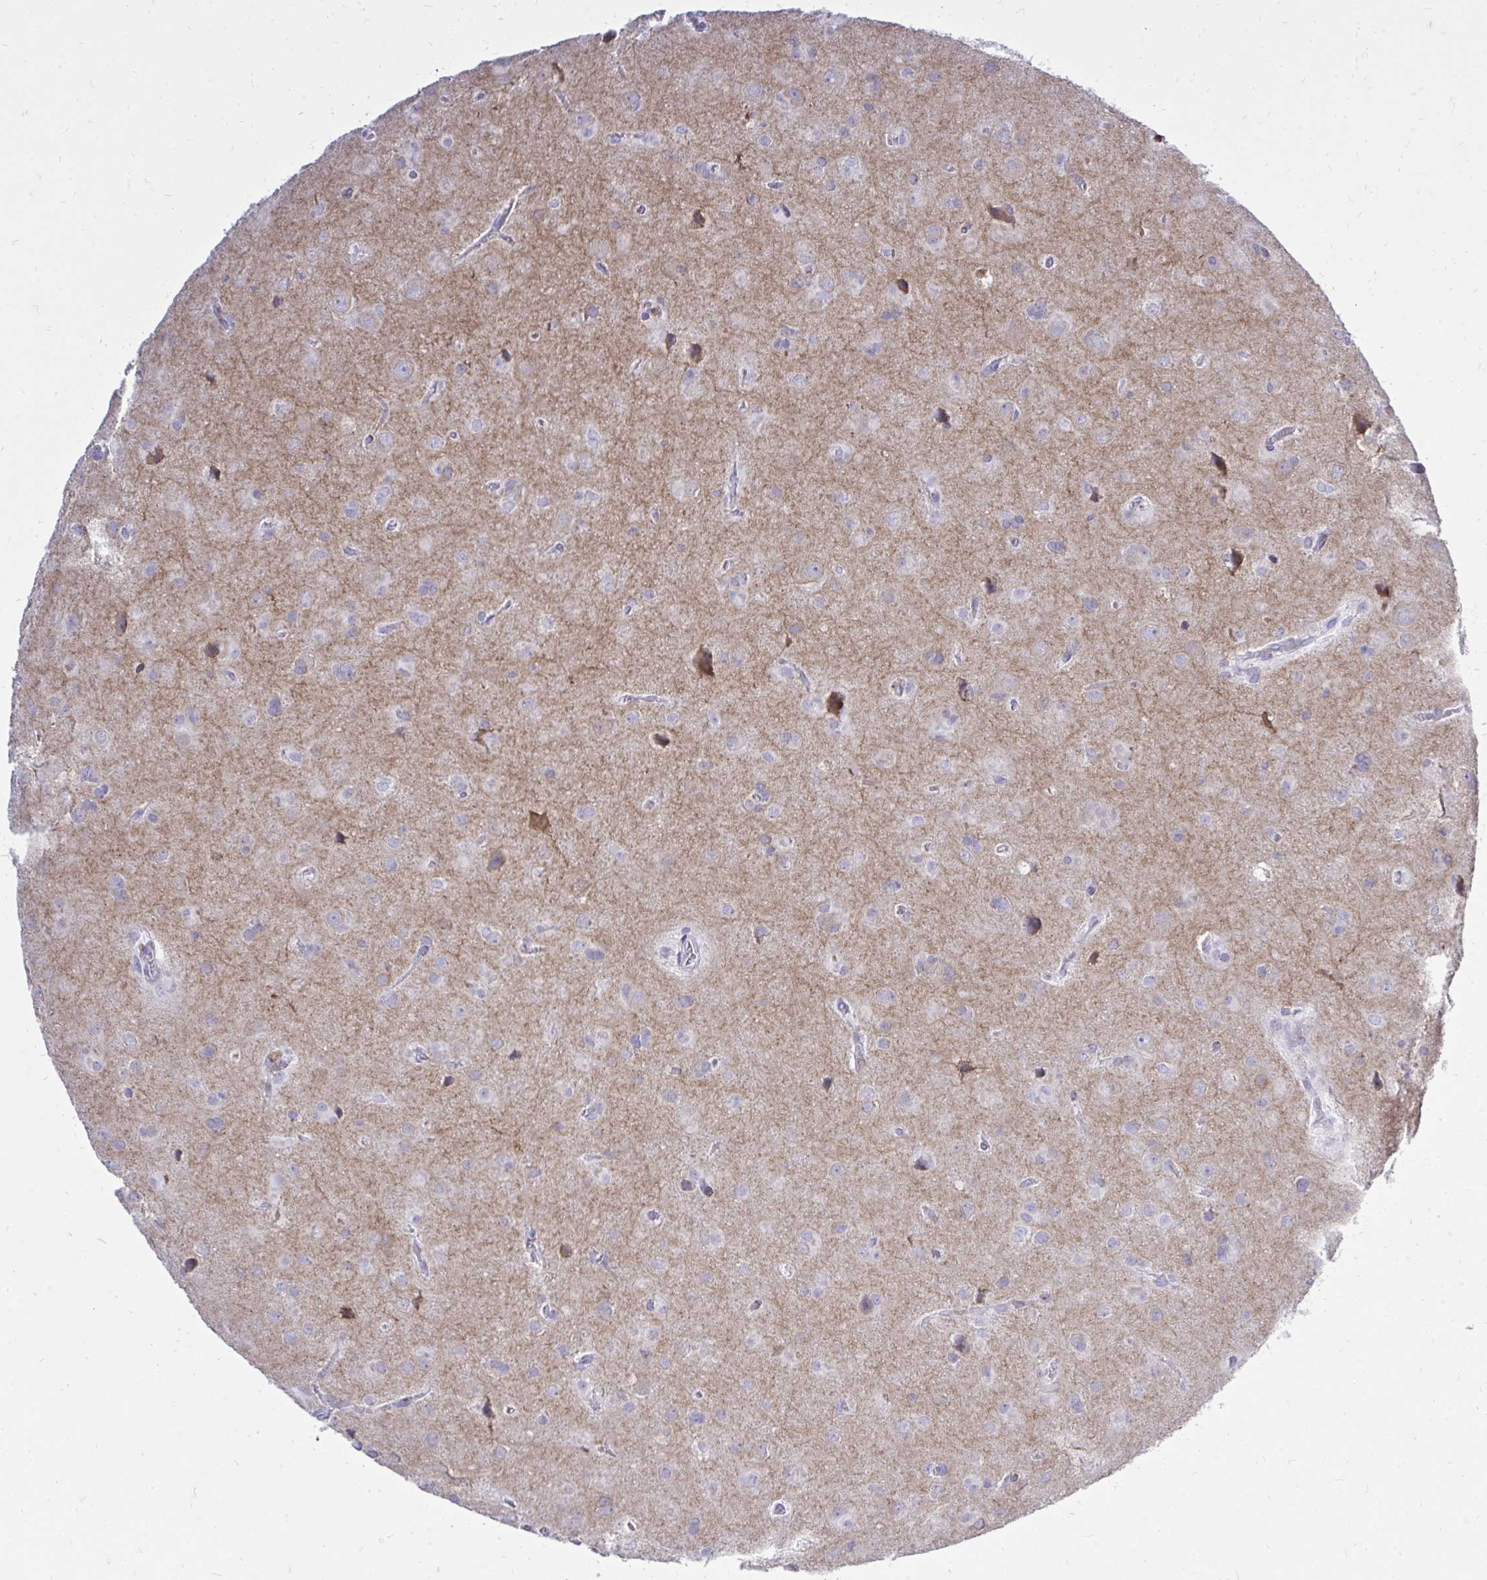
{"staining": {"intensity": "negative", "quantity": "none", "location": "none"}, "tissue": "glioma", "cell_type": "Tumor cells", "image_type": "cancer", "snomed": [{"axis": "morphology", "description": "Glioma, malignant, Low grade"}, {"axis": "topography", "description": "Brain"}], "caption": "Tumor cells are negative for protein expression in human malignant glioma (low-grade).", "gene": "GABRA1", "patient": {"sex": "male", "age": 58}}